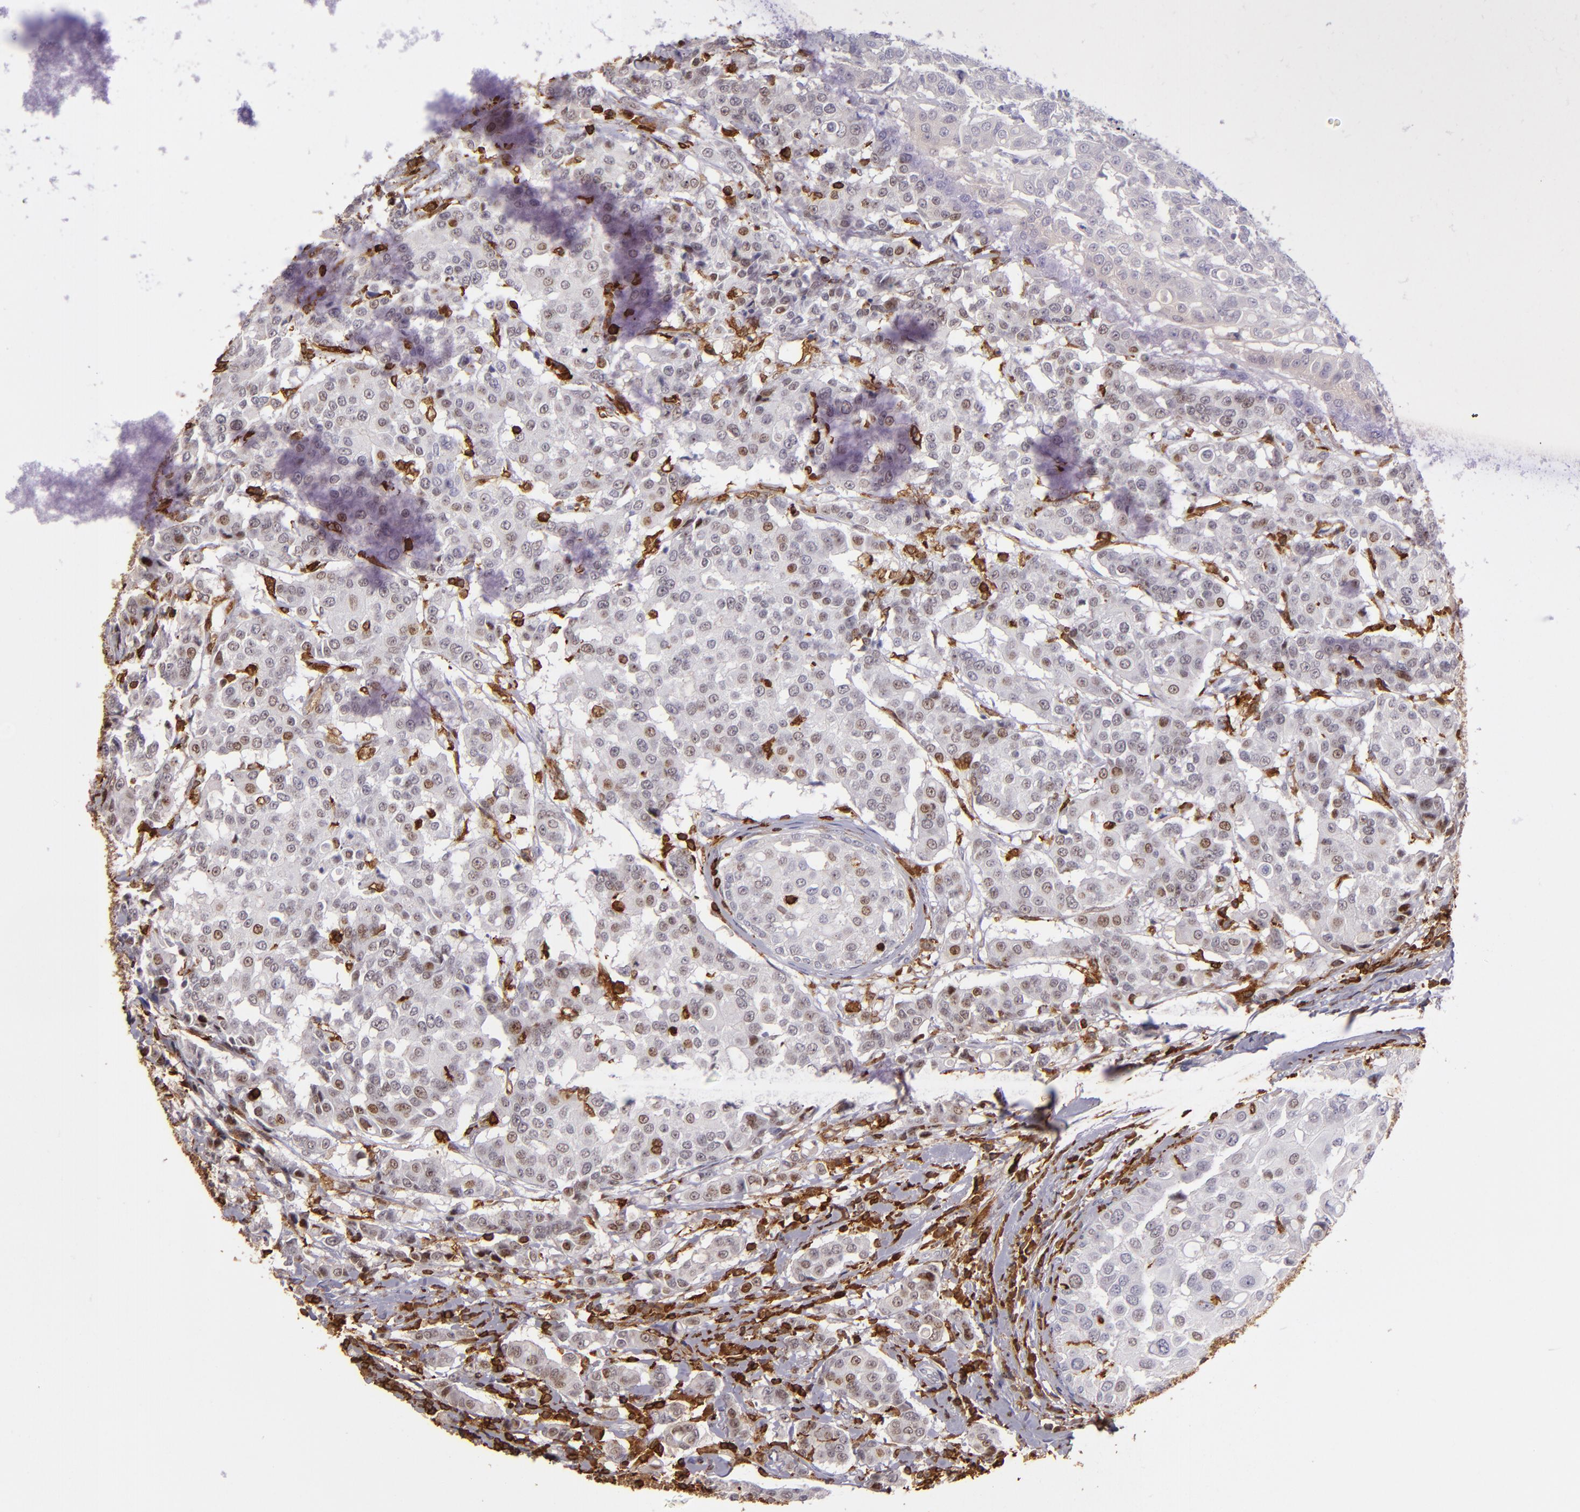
{"staining": {"intensity": "weak", "quantity": "25%-75%", "location": "cytoplasmic/membranous,nuclear"}, "tissue": "breast cancer", "cell_type": "Tumor cells", "image_type": "cancer", "snomed": [{"axis": "morphology", "description": "Duct carcinoma"}, {"axis": "topography", "description": "Breast"}], "caption": "A photomicrograph of breast cancer (infiltrating ductal carcinoma) stained for a protein demonstrates weak cytoplasmic/membranous and nuclear brown staining in tumor cells.", "gene": "WAS", "patient": {"sex": "female", "age": 27}}